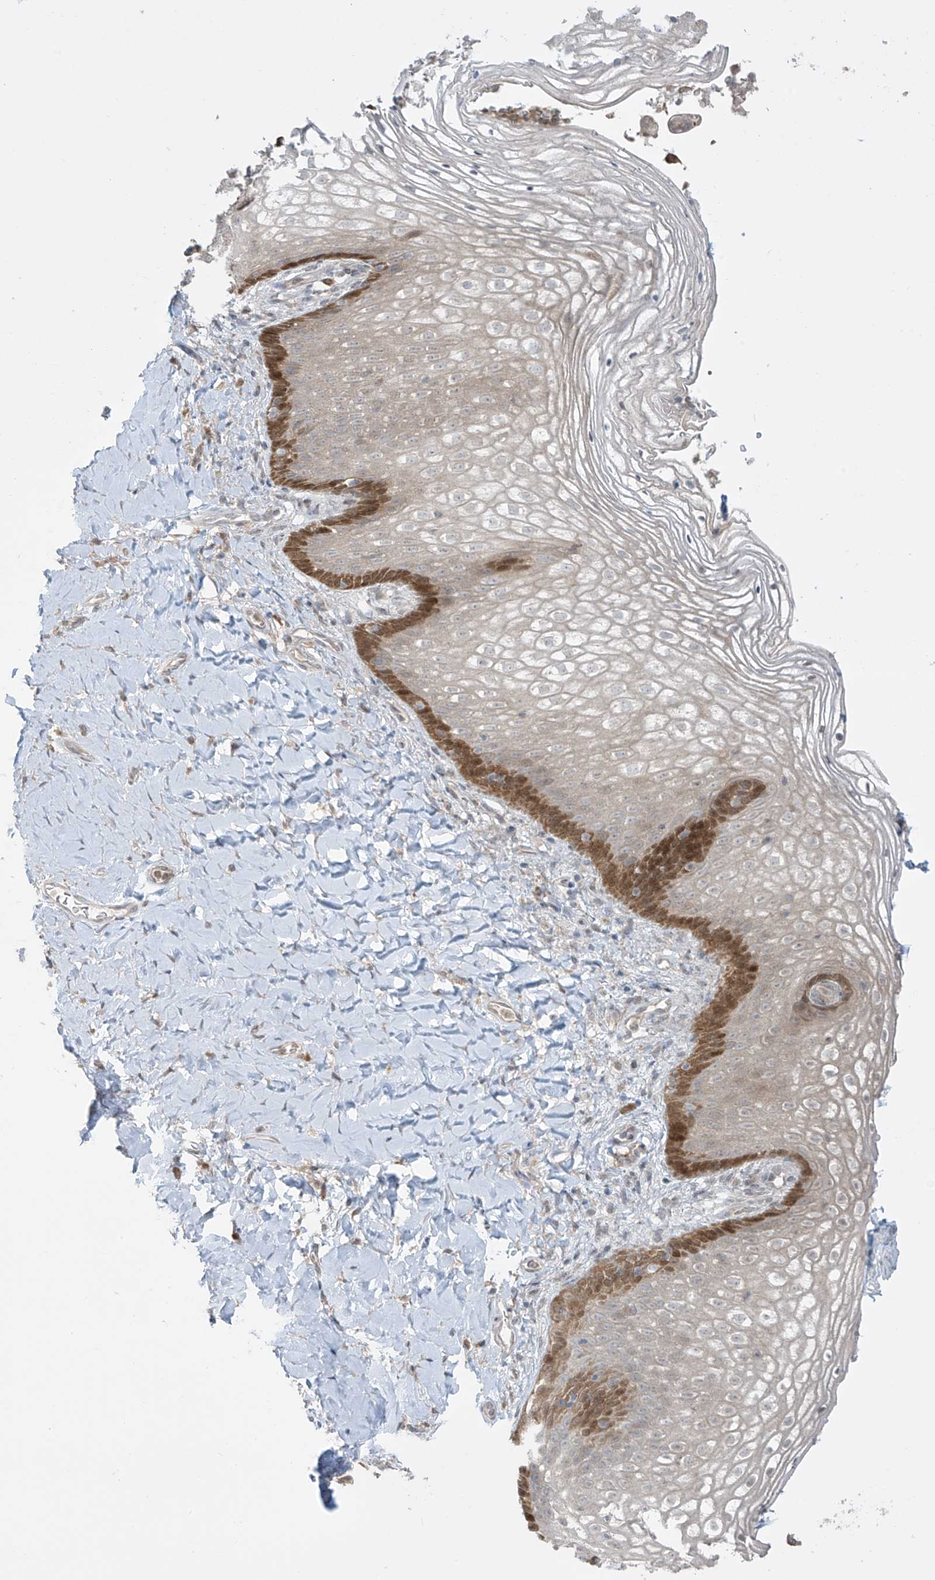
{"staining": {"intensity": "strong", "quantity": "<25%", "location": "cytoplasmic/membranous,nuclear"}, "tissue": "vagina", "cell_type": "Squamous epithelial cells", "image_type": "normal", "snomed": [{"axis": "morphology", "description": "Normal tissue, NOS"}, {"axis": "topography", "description": "Vagina"}], "caption": "Brown immunohistochemical staining in unremarkable human vagina shows strong cytoplasmic/membranous,nuclear expression in approximately <25% of squamous epithelial cells.", "gene": "PPAT", "patient": {"sex": "female", "age": 60}}